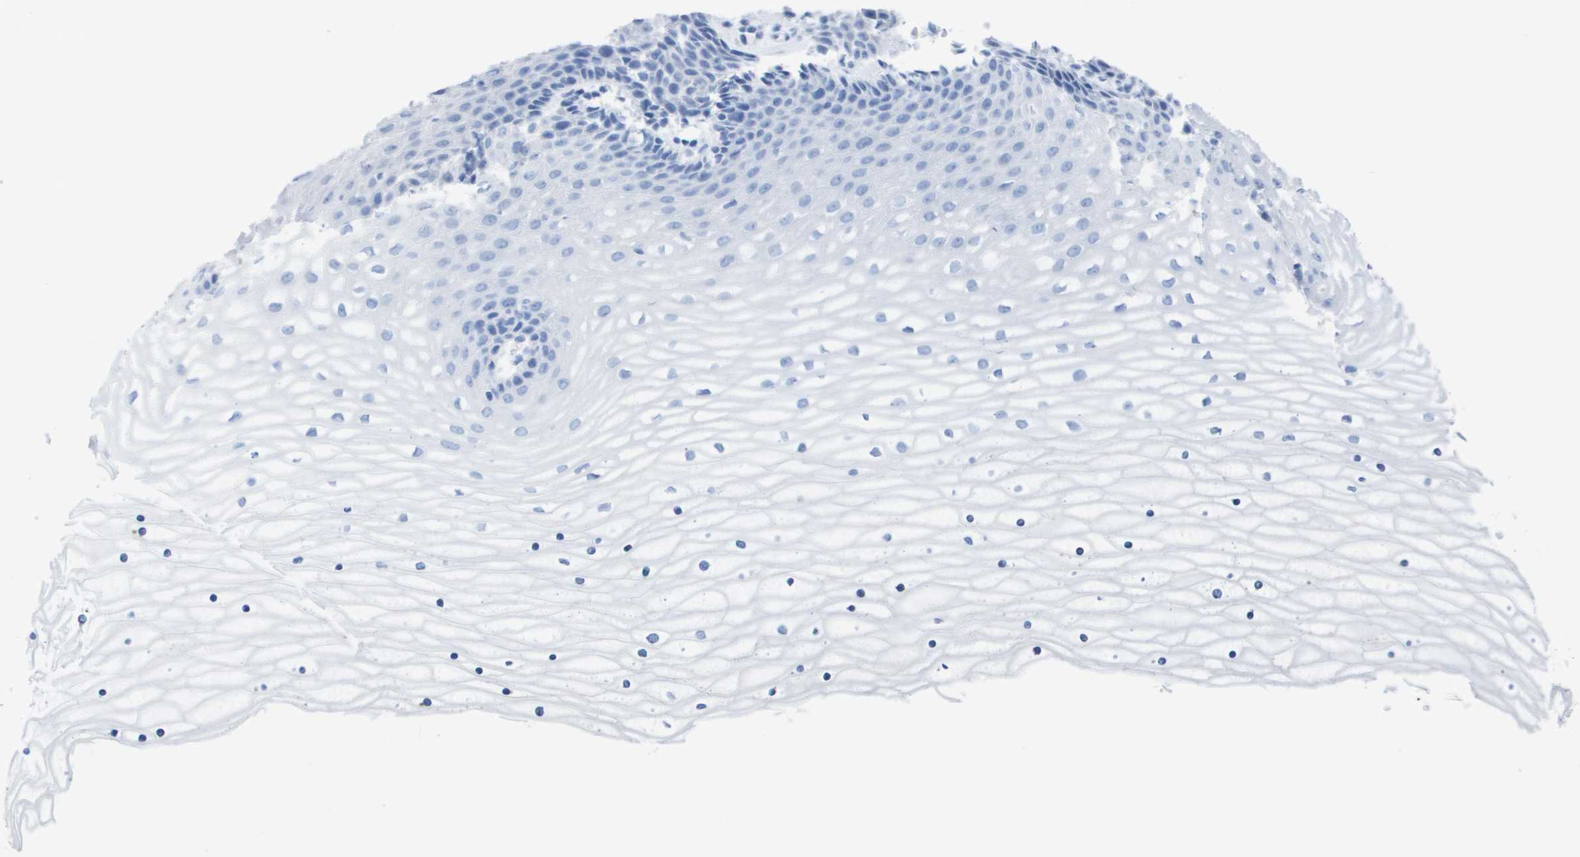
{"staining": {"intensity": "negative", "quantity": "none", "location": "none"}, "tissue": "cervix", "cell_type": "Glandular cells", "image_type": "normal", "snomed": [{"axis": "morphology", "description": "Normal tissue, NOS"}, {"axis": "topography", "description": "Cervix"}], "caption": "Immunohistochemistry micrograph of unremarkable cervix stained for a protein (brown), which exhibits no staining in glandular cells. (Immunohistochemistry (ihc), brightfield microscopy, high magnification).", "gene": "KCNA3", "patient": {"sex": "female", "age": 39}}